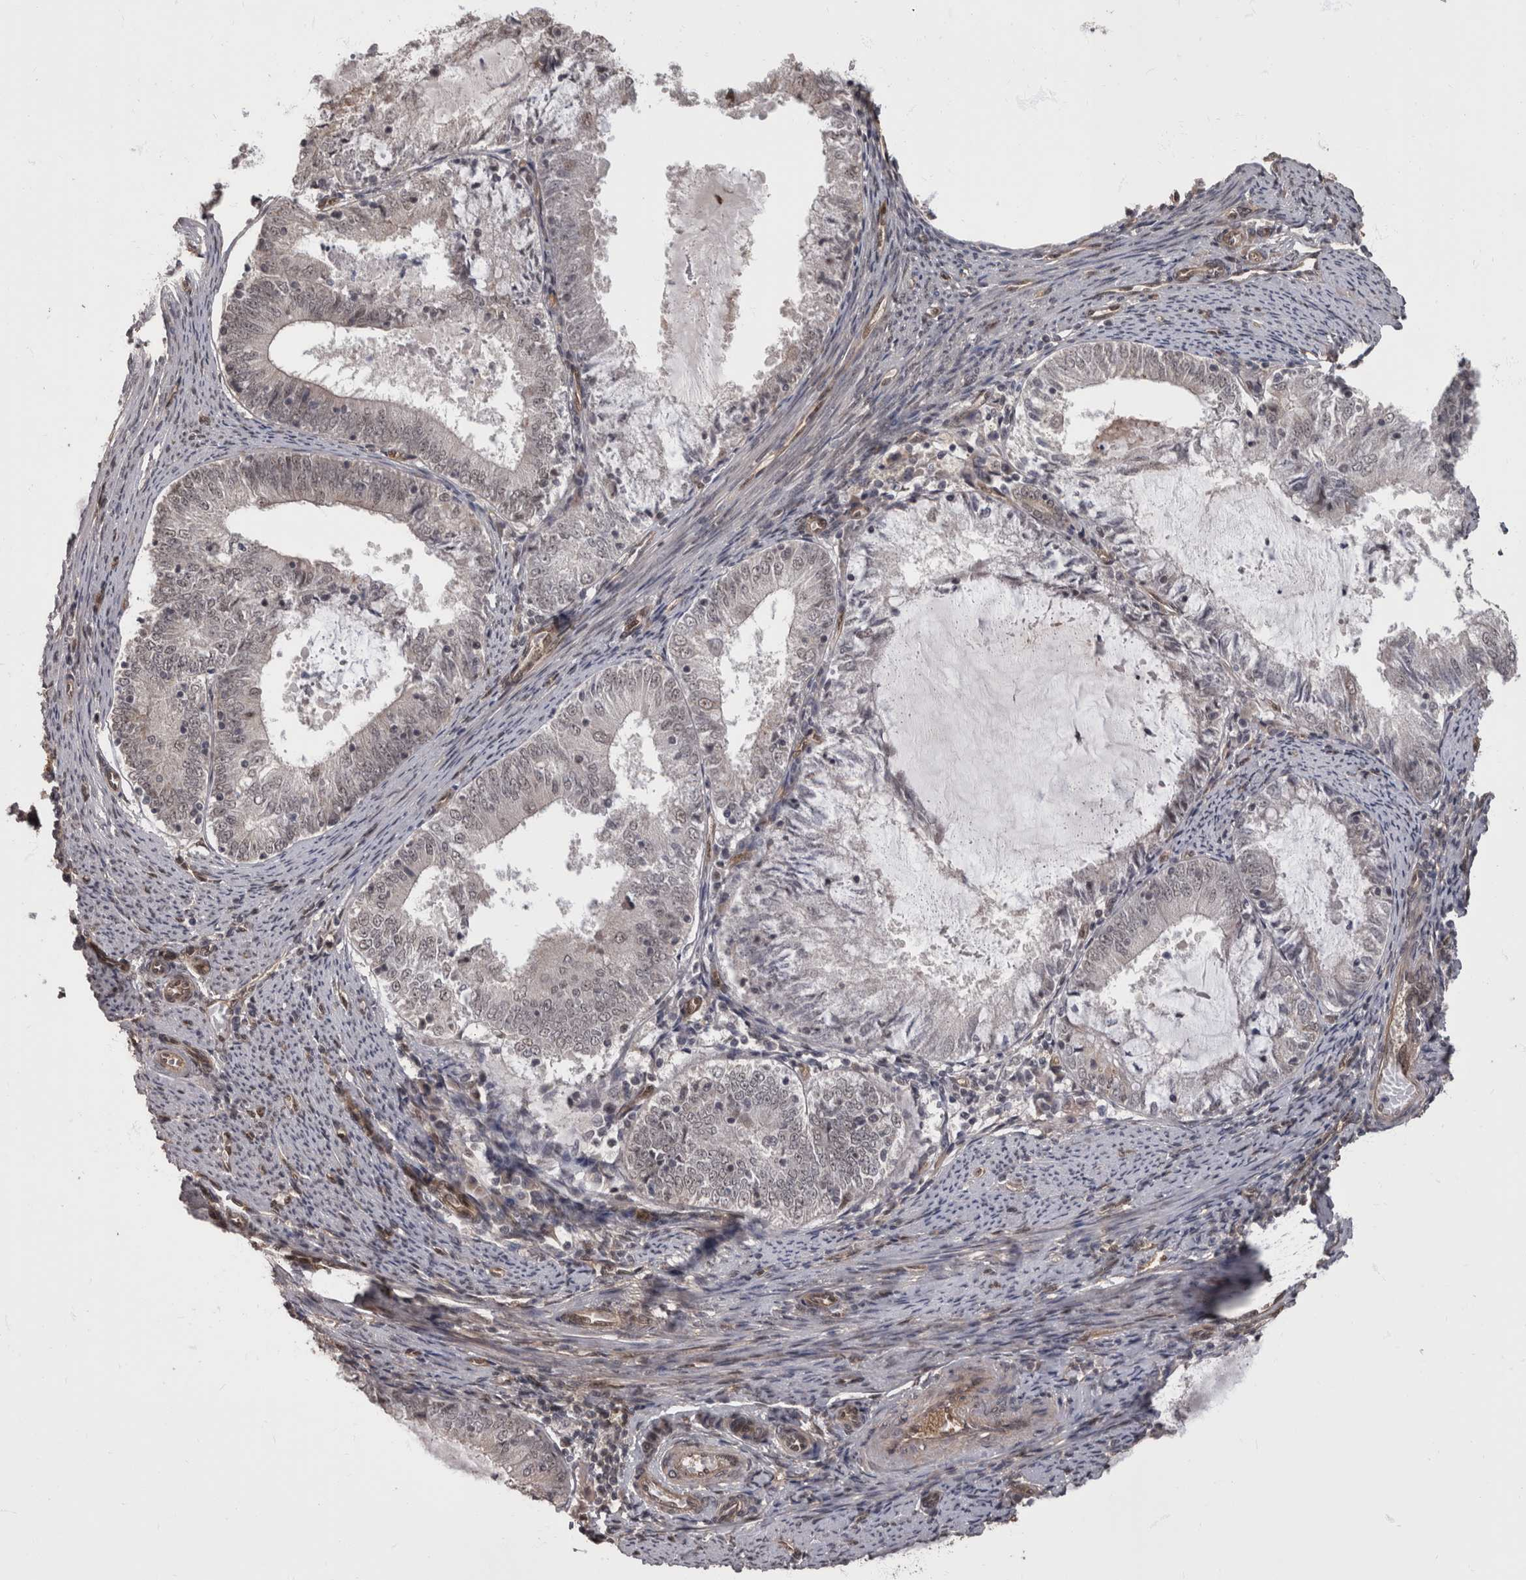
{"staining": {"intensity": "negative", "quantity": "none", "location": "none"}, "tissue": "endometrial cancer", "cell_type": "Tumor cells", "image_type": "cancer", "snomed": [{"axis": "morphology", "description": "Adenocarcinoma, NOS"}, {"axis": "topography", "description": "Endometrium"}], "caption": "Endometrial cancer stained for a protein using IHC displays no staining tumor cells.", "gene": "AKT3", "patient": {"sex": "female", "age": 57}}